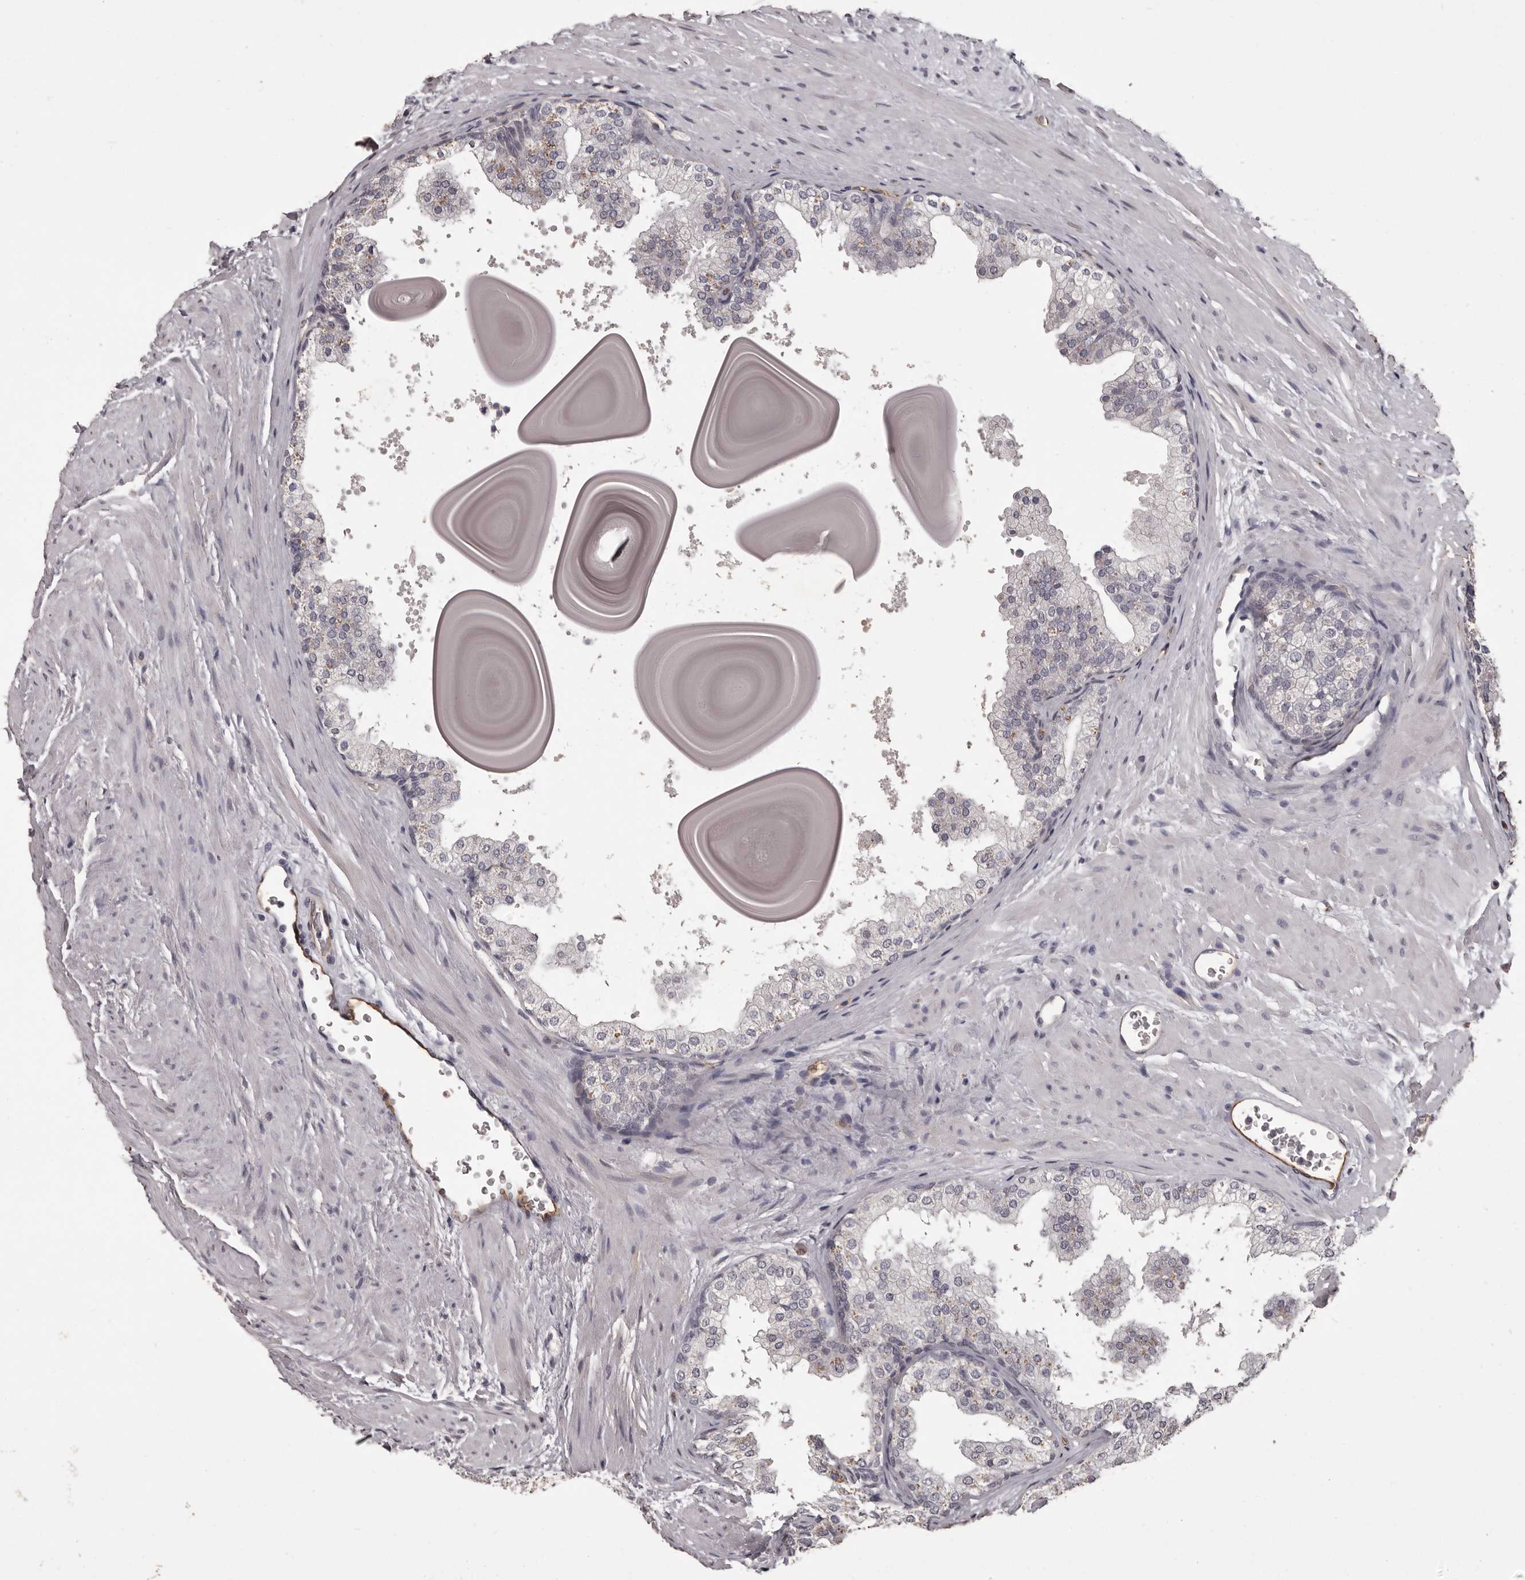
{"staining": {"intensity": "negative", "quantity": "none", "location": "none"}, "tissue": "prostate", "cell_type": "Glandular cells", "image_type": "normal", "snomed": [{"axis": "morphology", "description": "Normal tissue, NOS"}, {"axis": "topography", "description": "Prostate"}], "caption": "Unremarkable prostate was stained to show a protein in brown. There is no significant positivity in glandular cells. Nuclei are stained in blue.", "gene": "GPR78", "patient": {"sex": "male", "age": 48}}